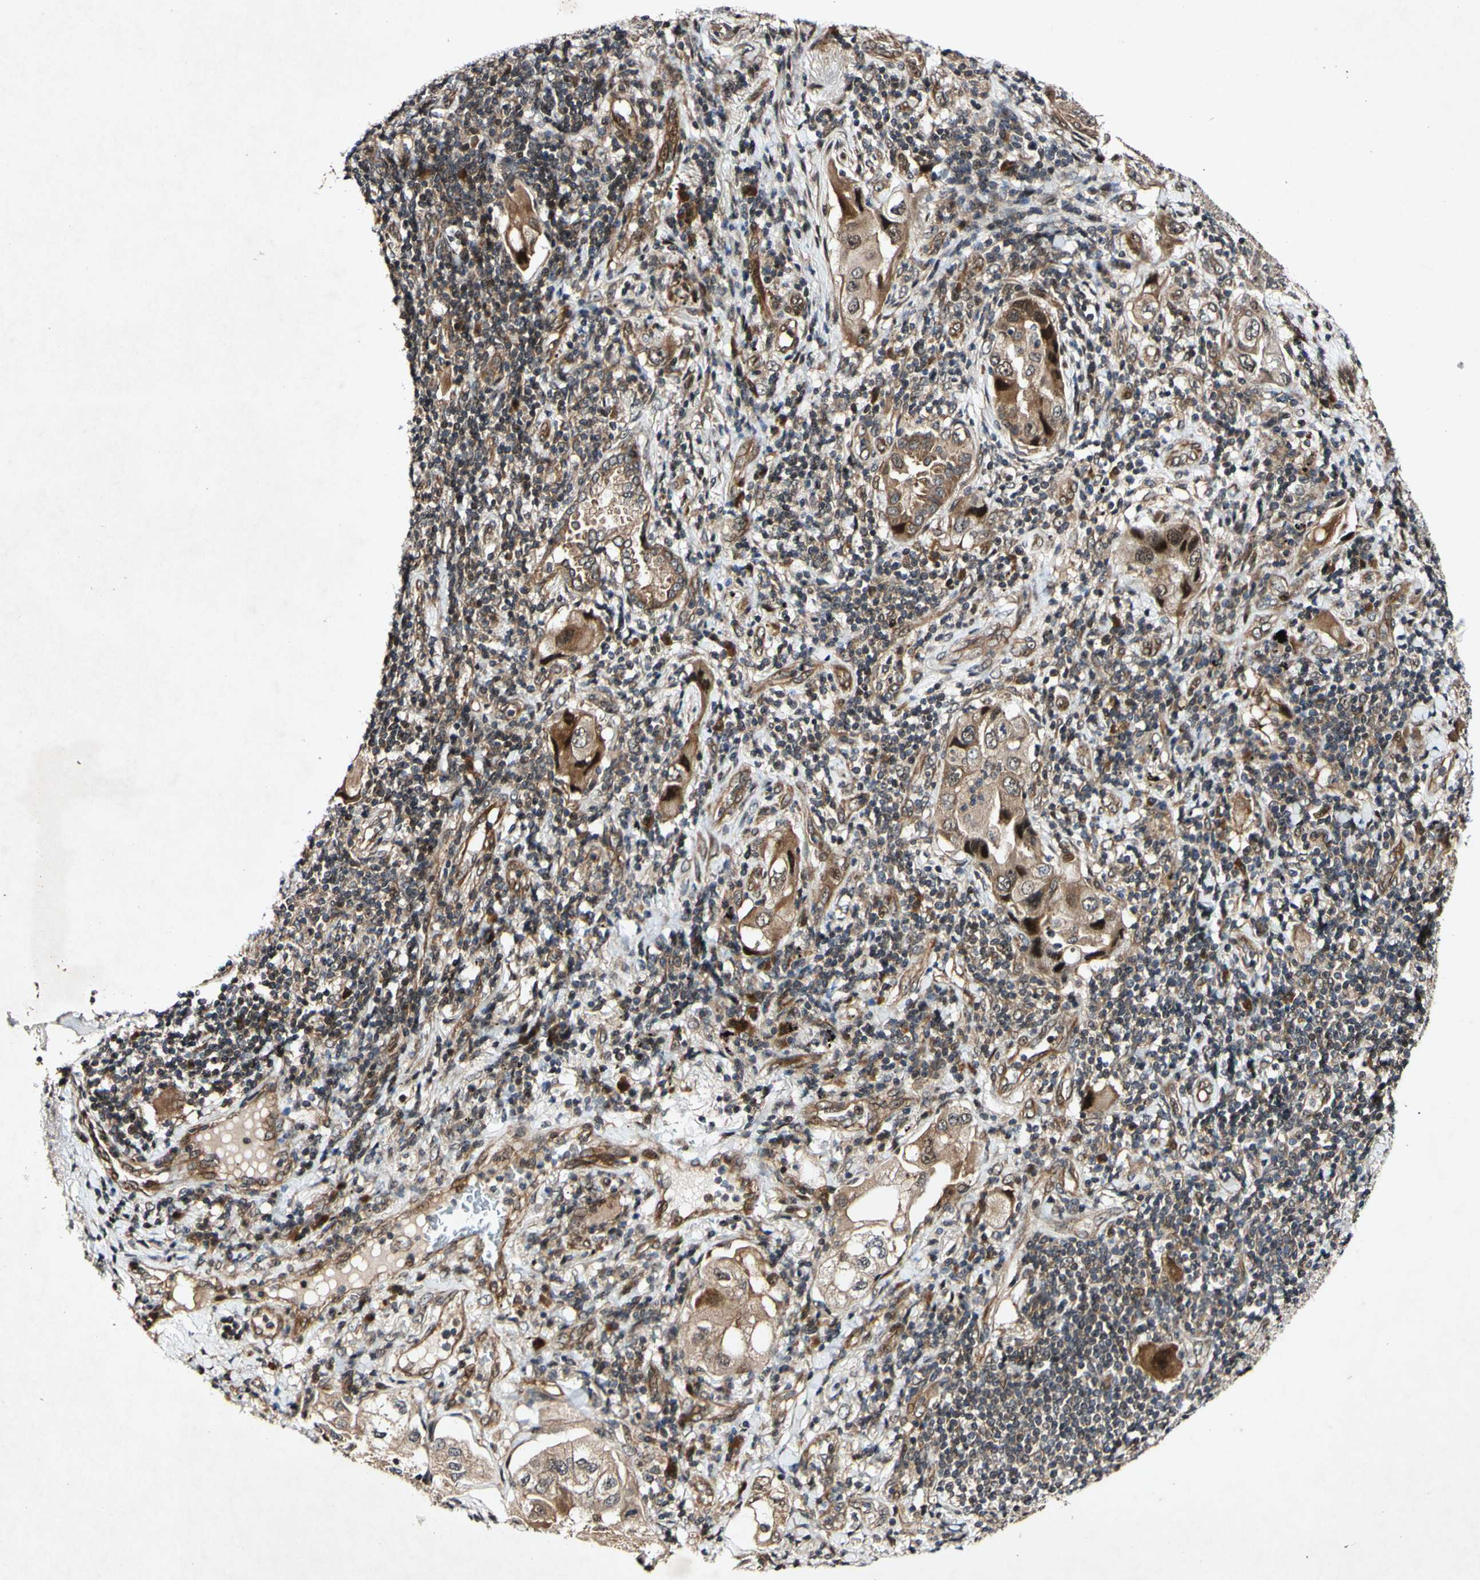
{"staining": {"intensity": "moderate", "quantity": ">75%", "location": "cytoplasmic/membranous,nuclear"}, "tissue": "lung cancer", "cell_type": "Tumor cells", "image_type": "cancer", "snomed": [{"axis": "morphology", "description": "Adenocarcinoma, NOS"}, {"axis": "topography", "description": "Lung"}], "caption": "IHC photomicrograph of neoplastic tissue: lung cancer (adenocarcinoma) stained using immunohistochemistry exhibits medium levels of moderate protein expression localized specifically in the cytoplasmic/membranous and nuclear of tumor cells, appearing as a cytoplasmic/membranous and nuclear brown color.", "gene": "CSNK1E", "patient": {"sex": "female", "age": 65}}